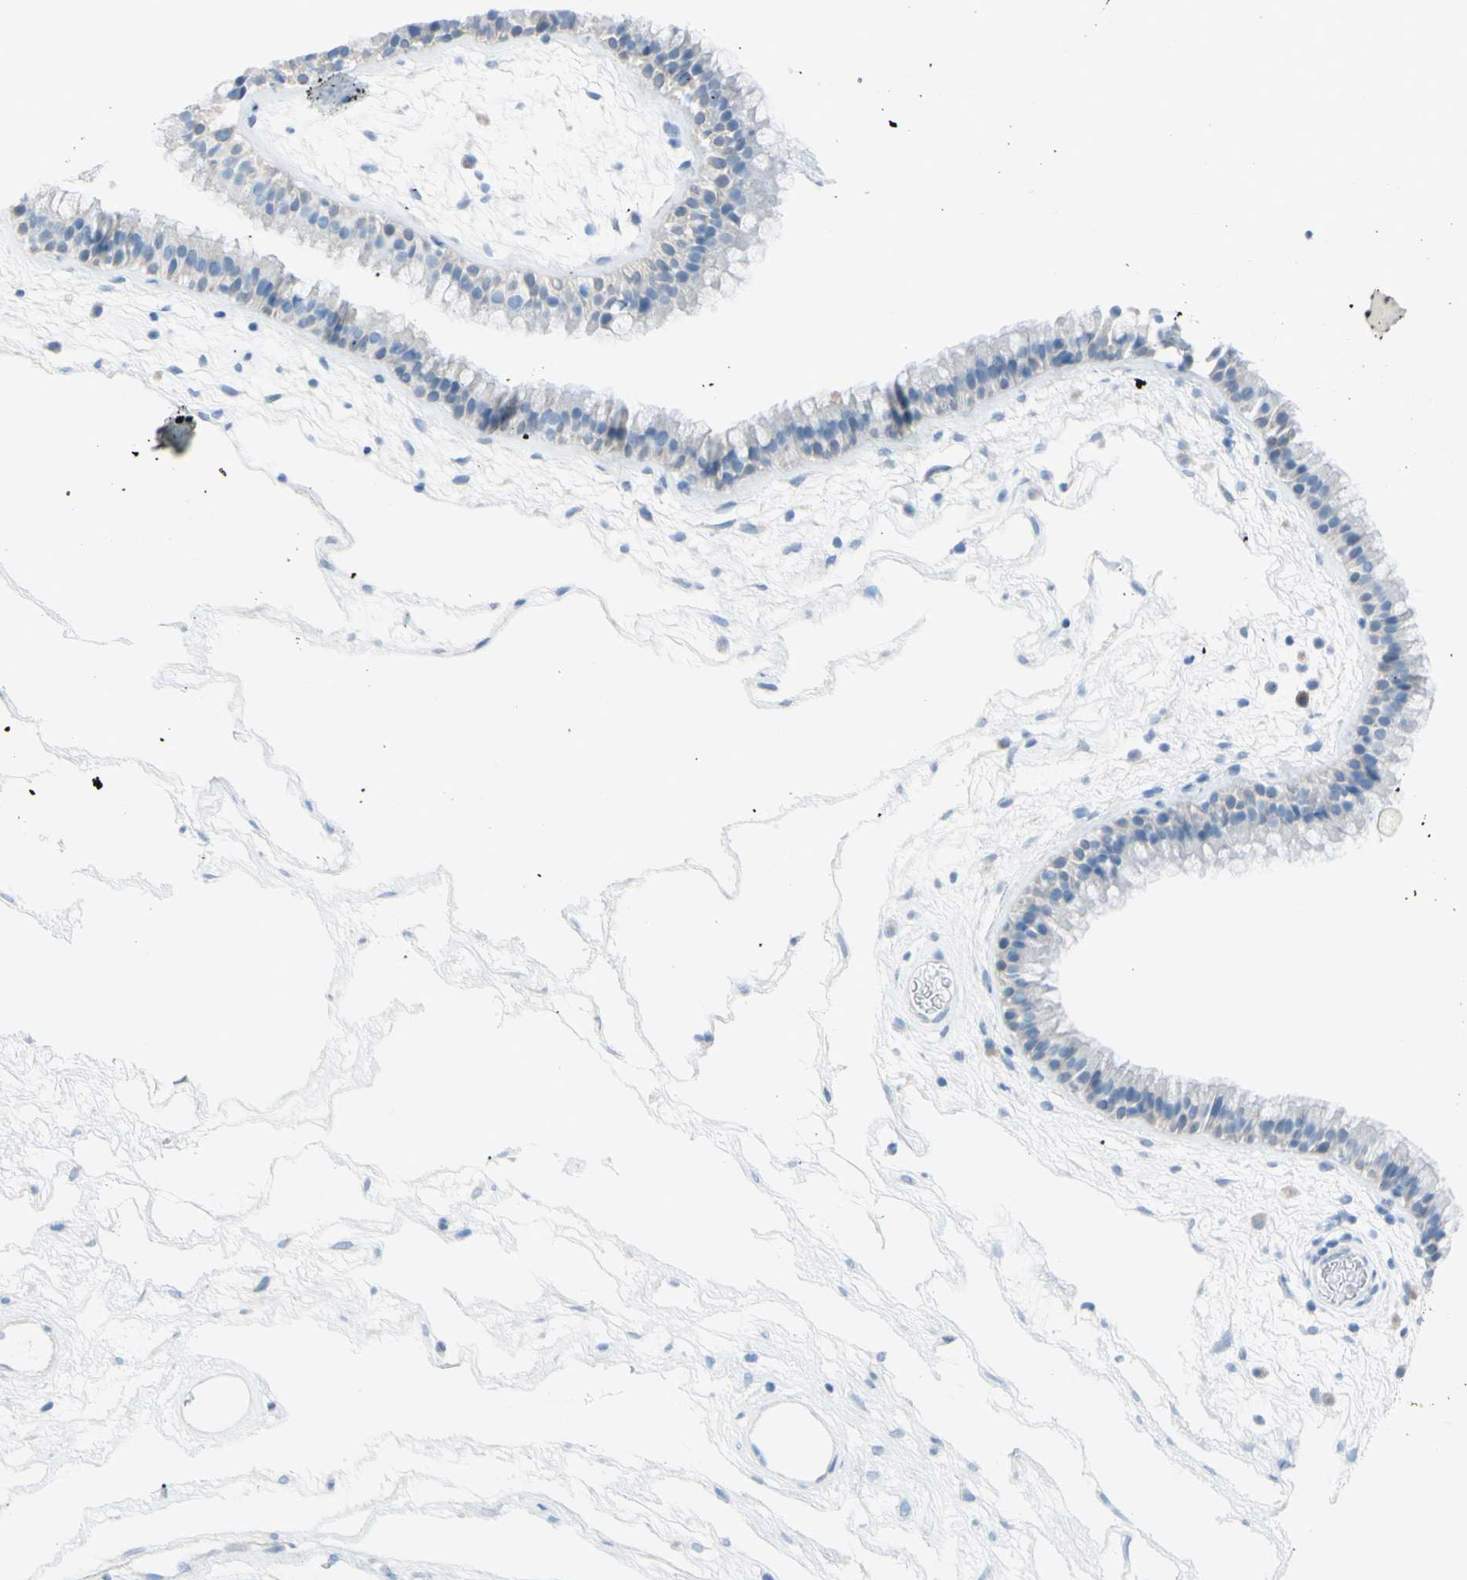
{"staining": {"intensity": "negative", "quantity": "none", "location": "none"}, "tissue": "nasopharynx", "cell_type": "Respiratory epithelial cells", "image_type": "normal", "snomed": [{"axis": "morphology", "description": "Normal tissue, NOS"}, {"axis": "morphology", "description": "Inflammation, NOS"}, {"axis": "topography", "description": "Nasopharynx"}], "caption": "An IHC image of normal nasopharynx is shown. There is no staining in respiratory epithelial cells of nasopharynx. (DAB (3,3'-diaminobenzidine) immunohistochemistry (IHC) visualized using brightfield microscopy, high magnification).", "gene": "TFPI2", "patient": {"sex": "male", "age": 48}}